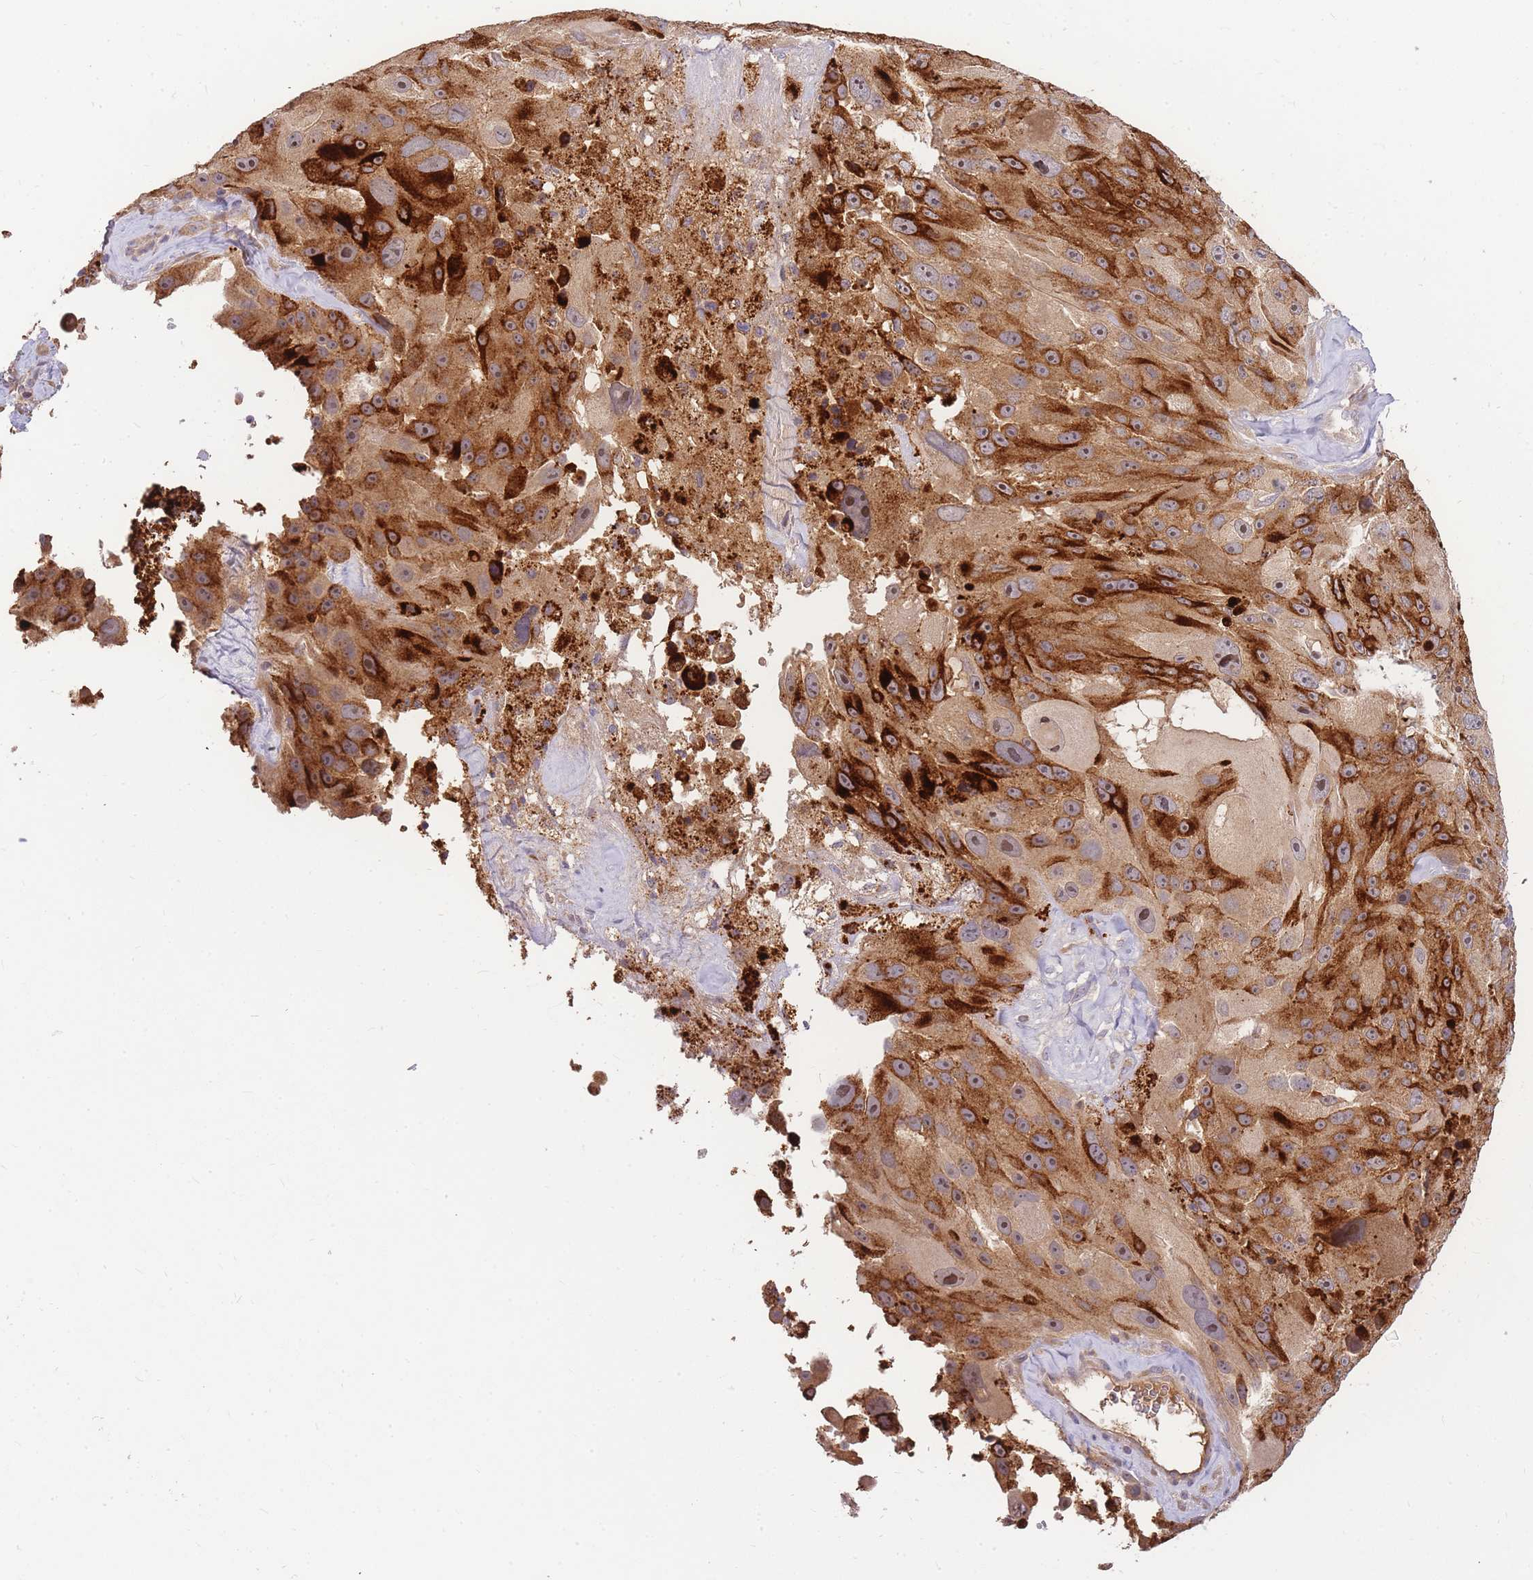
{"staining": {"intensity": "strong", "quantity": "25%-75%", "location": "cytoplasmic/membranous,nuclear"}, "tissue": "melanoma", "cell_type": "Tumor cells", "image_type": "cancer", "snomed": [{"axis": "morphology", "description": "Malignant melanoma, Metastatic site"}, {"axis": "topography", "description": "Lymph node"}], "caption": "Malignant melanoma (metastatic site) stained with a brown dye shows strong cytoplasmic/membranous and nuclear positive positivity in about 25%-75% of tumor cells.", "gene": "ZNF577", "patient": {"sex": "male", "age": 62}}